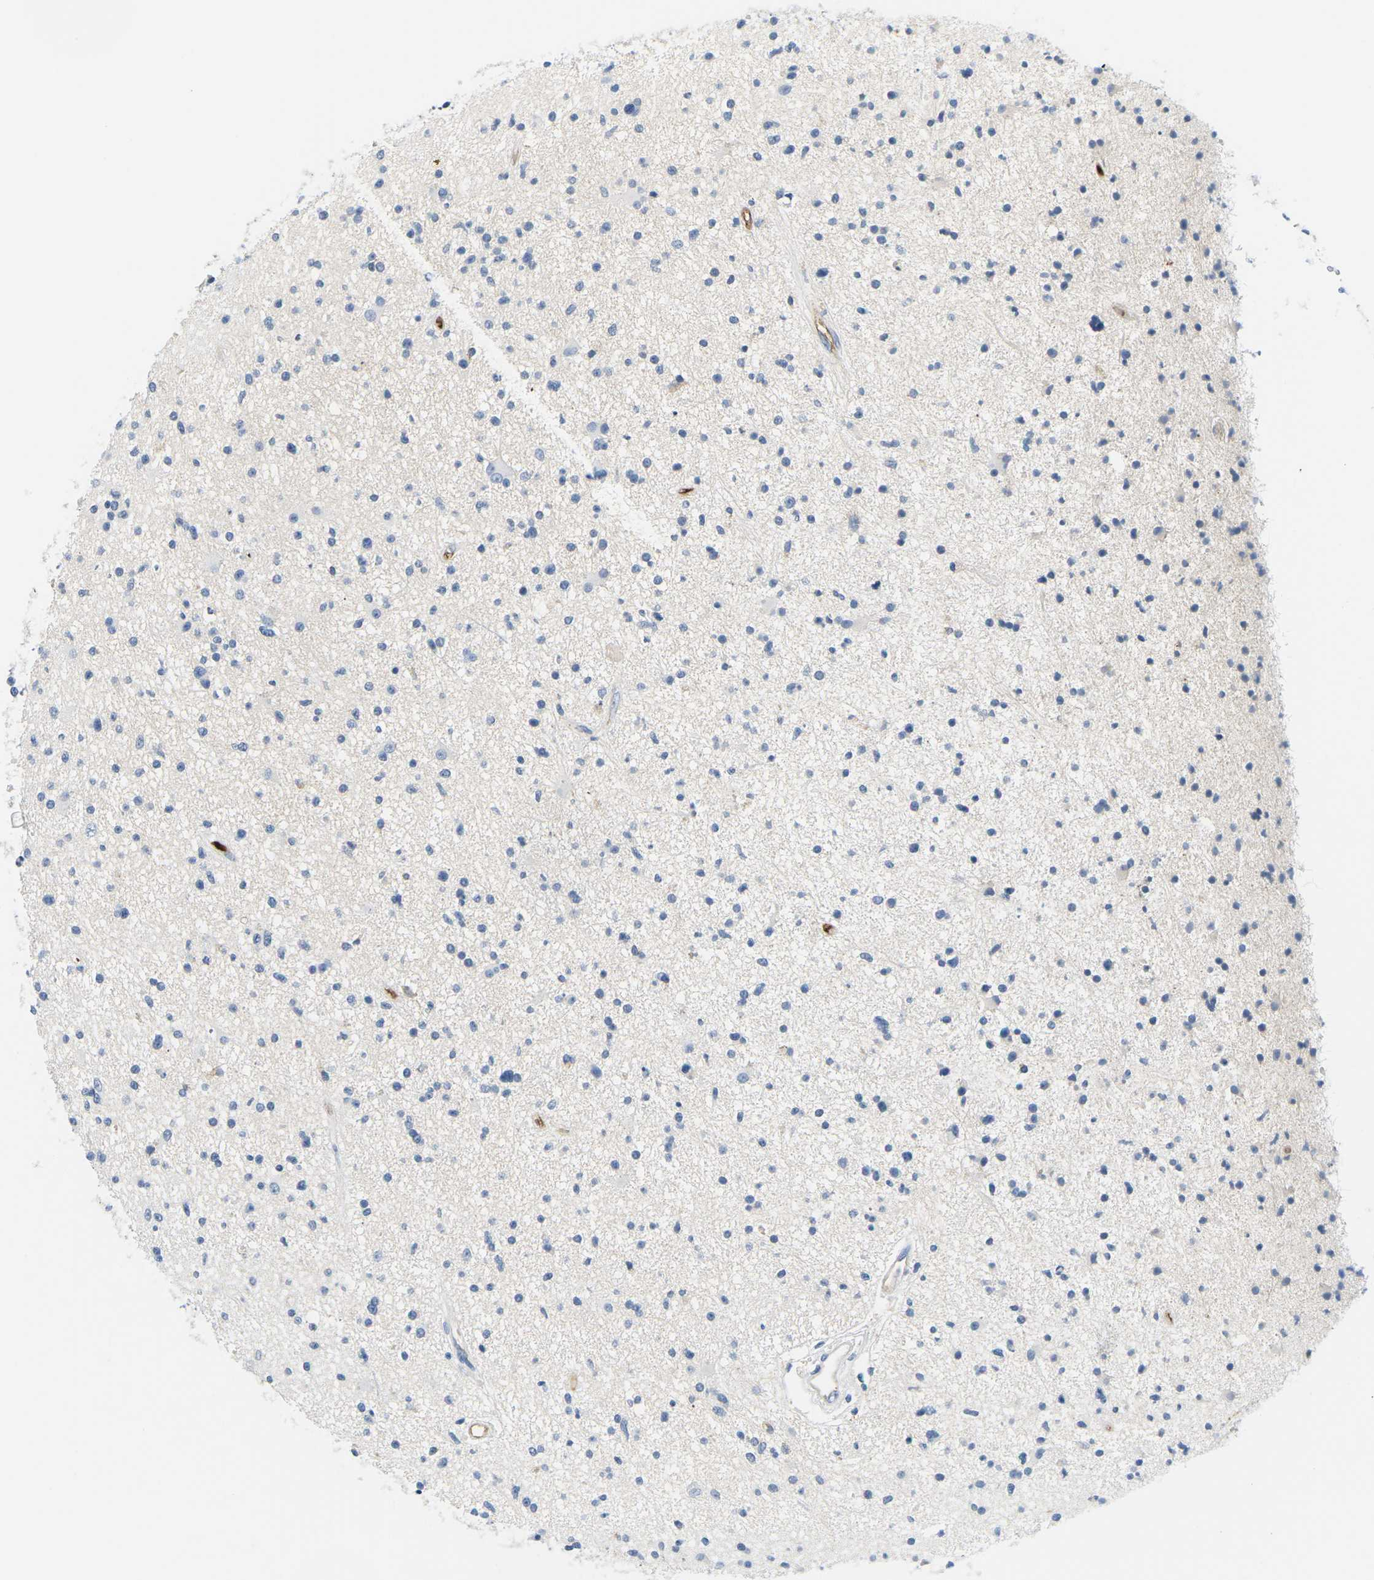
{"staining": {"intensity": "negative", "quantity": "none", "location": "none"}, "tissue": "glioma", "cell_type": "Tumor cells", "image_type": "cancer", "snomed": [{"axis": "morphology", "description": "Glioma, malignant, High grade"}, {"axis": "topography", "description": "Brain"}], "caption": "Malignant high-grade glioma was stained to show a protein in brown. There is no significant staining in tumor cells.", "gene": "APOB", "patient": {"sex": "male", "age": 33}}